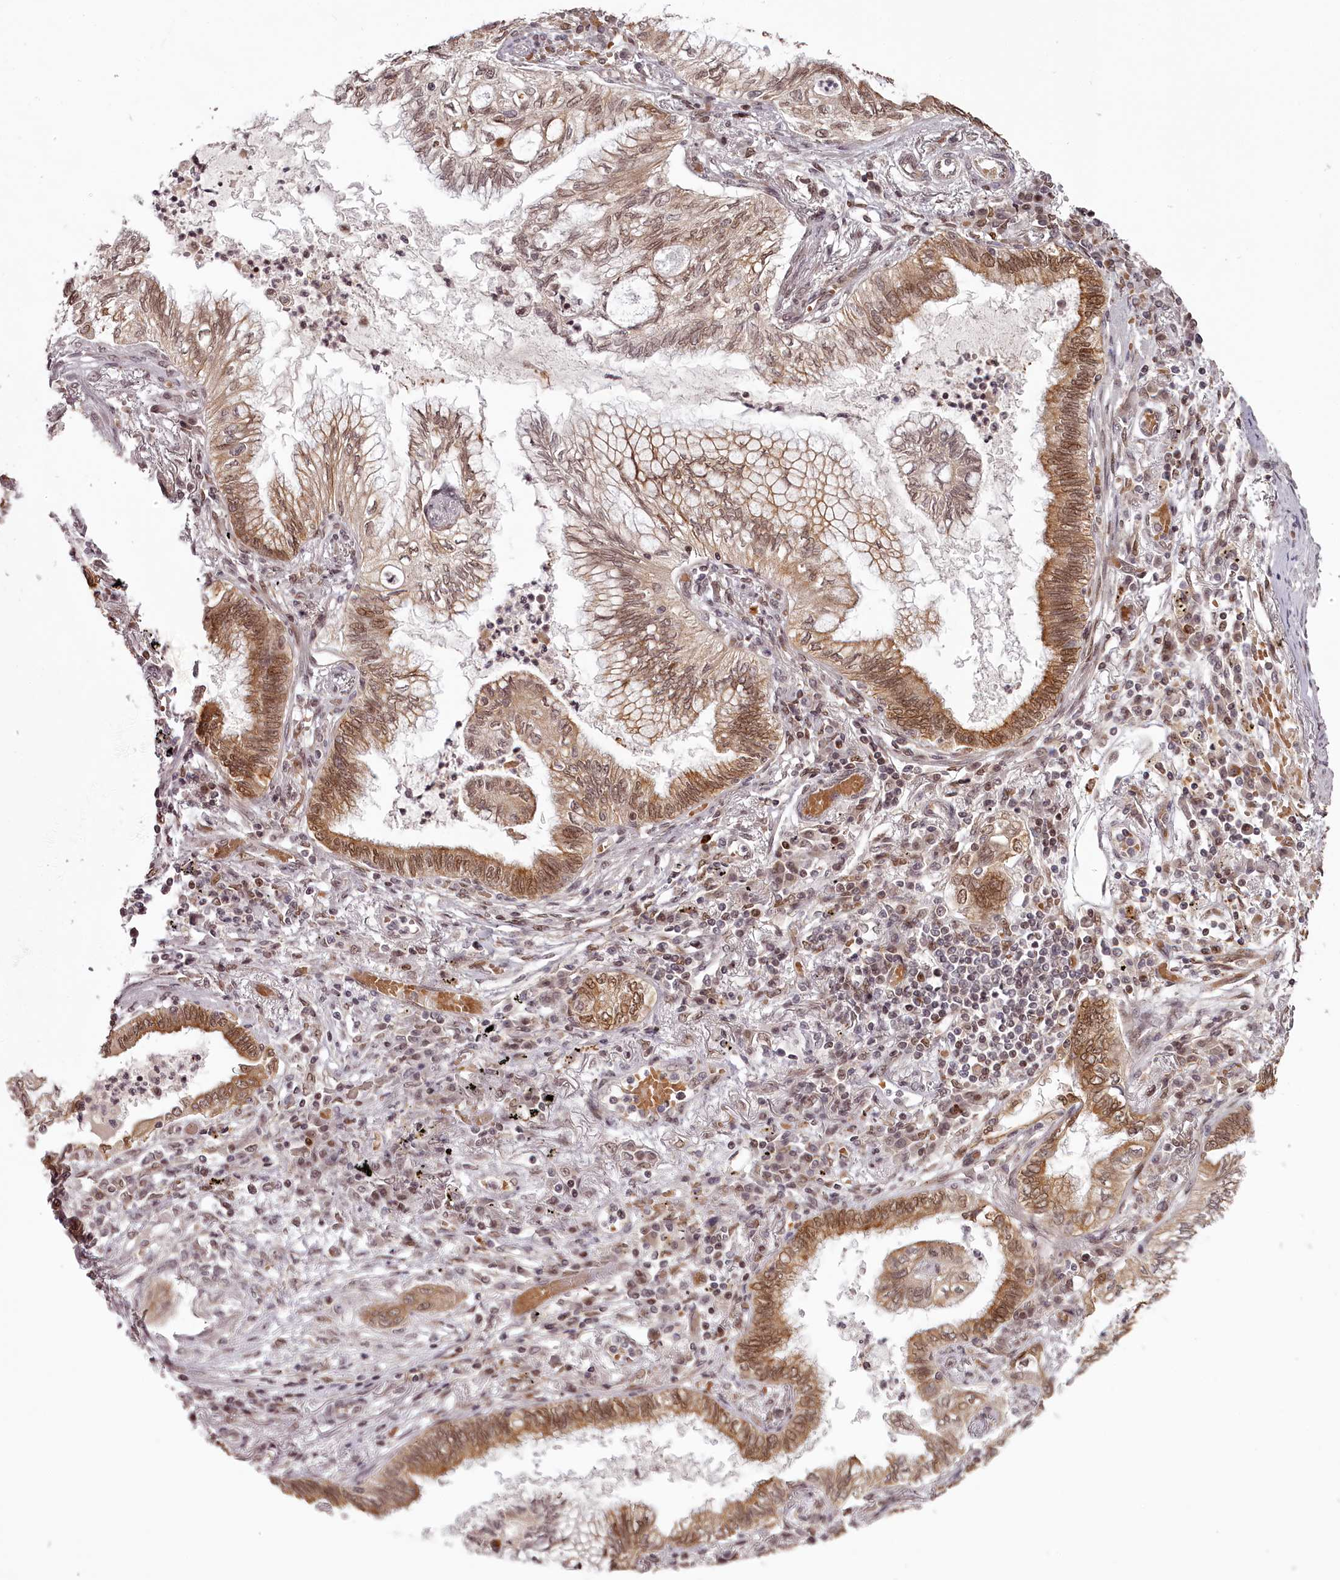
{"staining": {"intensity": "moderate", "quantity": ">75%", "location": "cytoplasmic/membranous,nuclear"}, "tissue": "lung cancer", "cell_type": "Tumor cells", "image_type": "cancer", "snomed": [{"axis": "morphology", "description": "Adenocarcinoma, NOS"}, {"axis": "topography", "description": "Lung"}], "caption": "Protein expression analysis of lung cancer demonstrates moderate cytoplasmic/membranous and nuclear staining in about >75% of tumor cells.", "gene": "THYN1", "patient": {"sex": "female", "age": 70}}